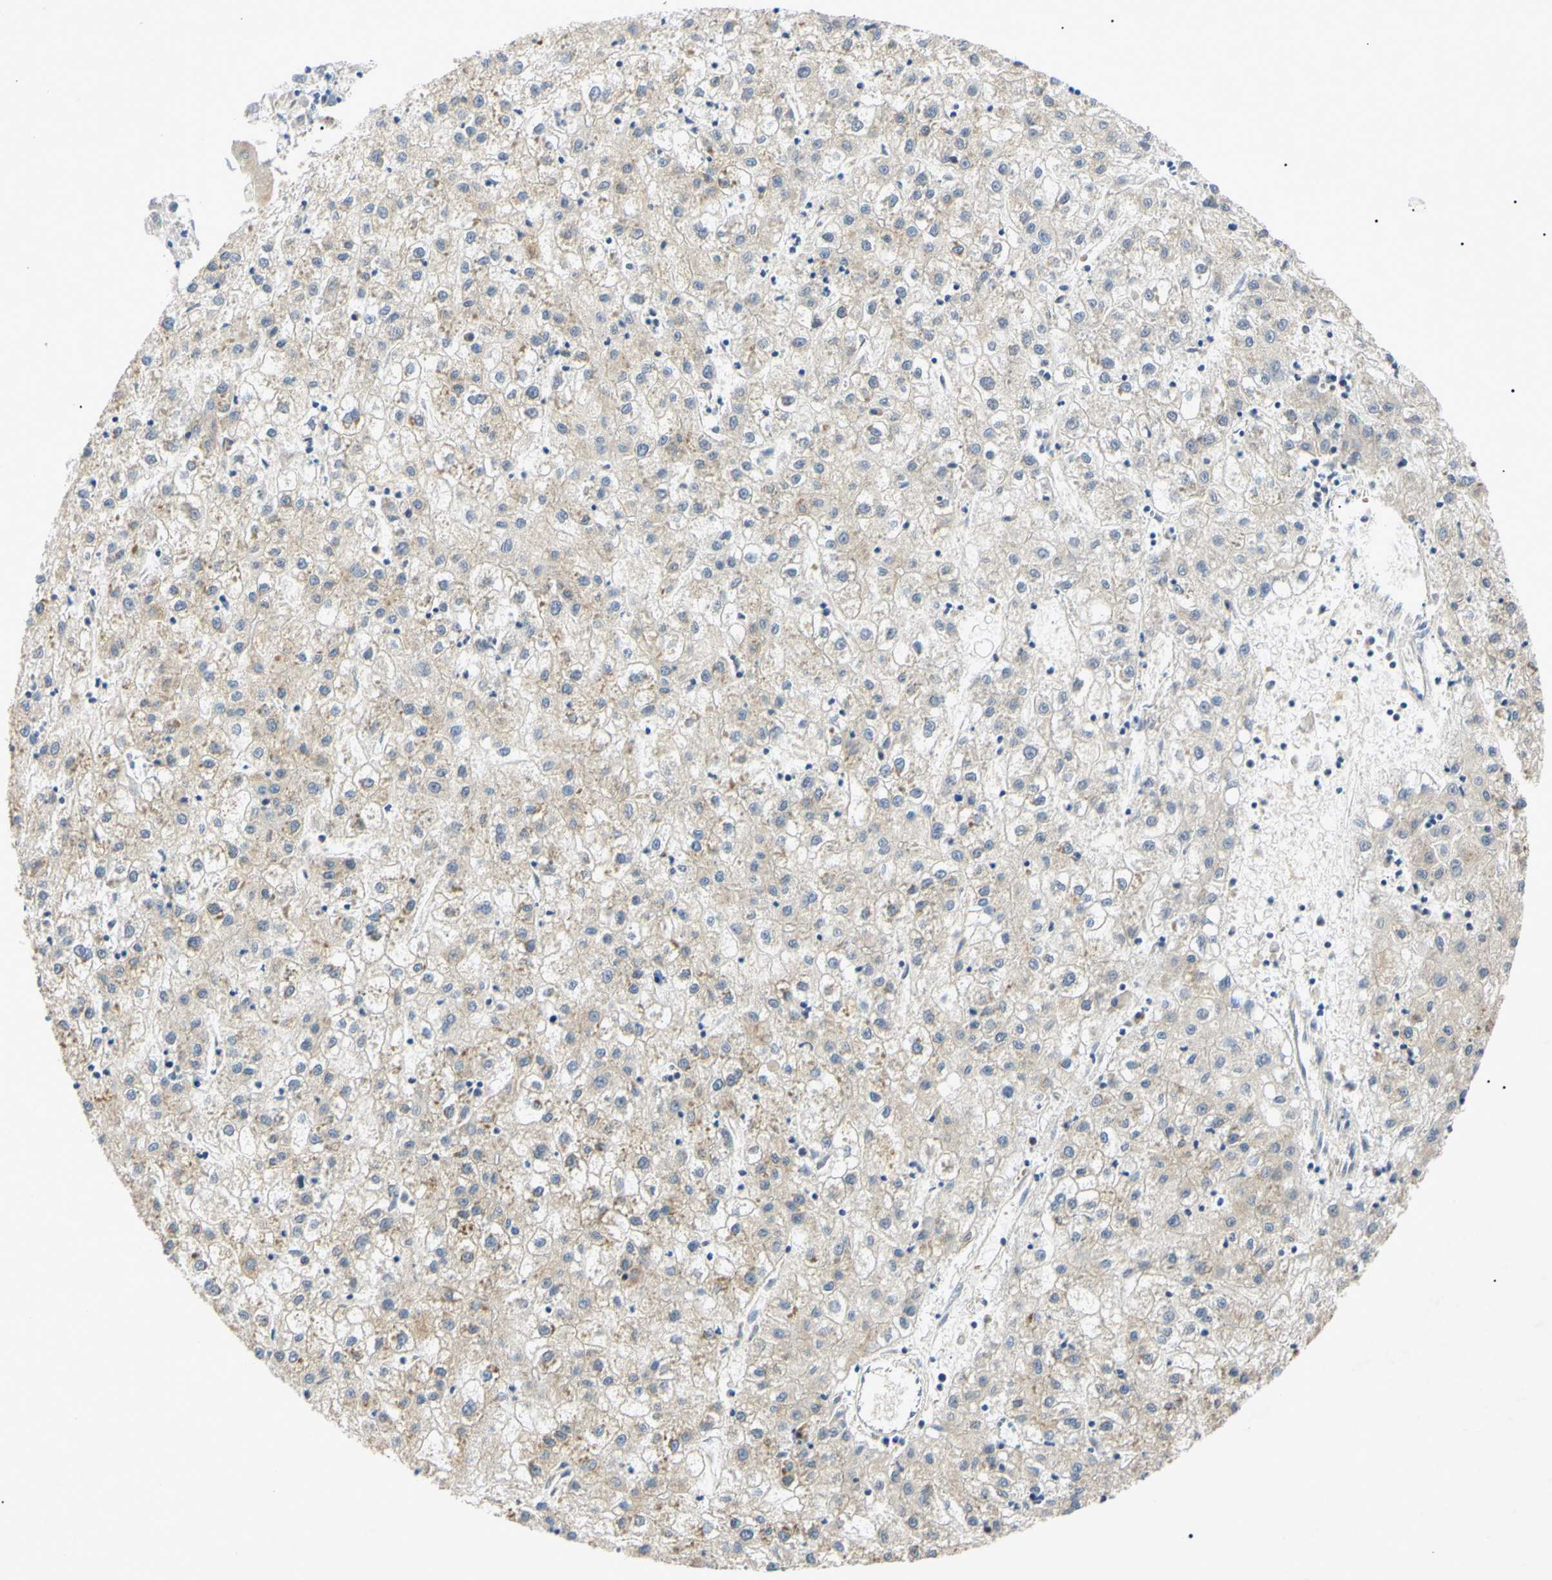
{"staining": {"intensity": "weak", "quantity": "<25%", "location": "cytoplasmic/membranous"}, "tissue": "liver cancer", "cell_type": "Tumor cells", "image_type": "cancer", "snomed": [{"axis": "morphology", "description": "Carcinoma, Hepatocellular, NOS"}, {"axis": "topography", "description": "Liver"}], "caption": "Tumor cells are negative for brown protein staining in liver cancer.", "gene": "DNAJB12", "patient": {"sex": "male", "age": 72}}